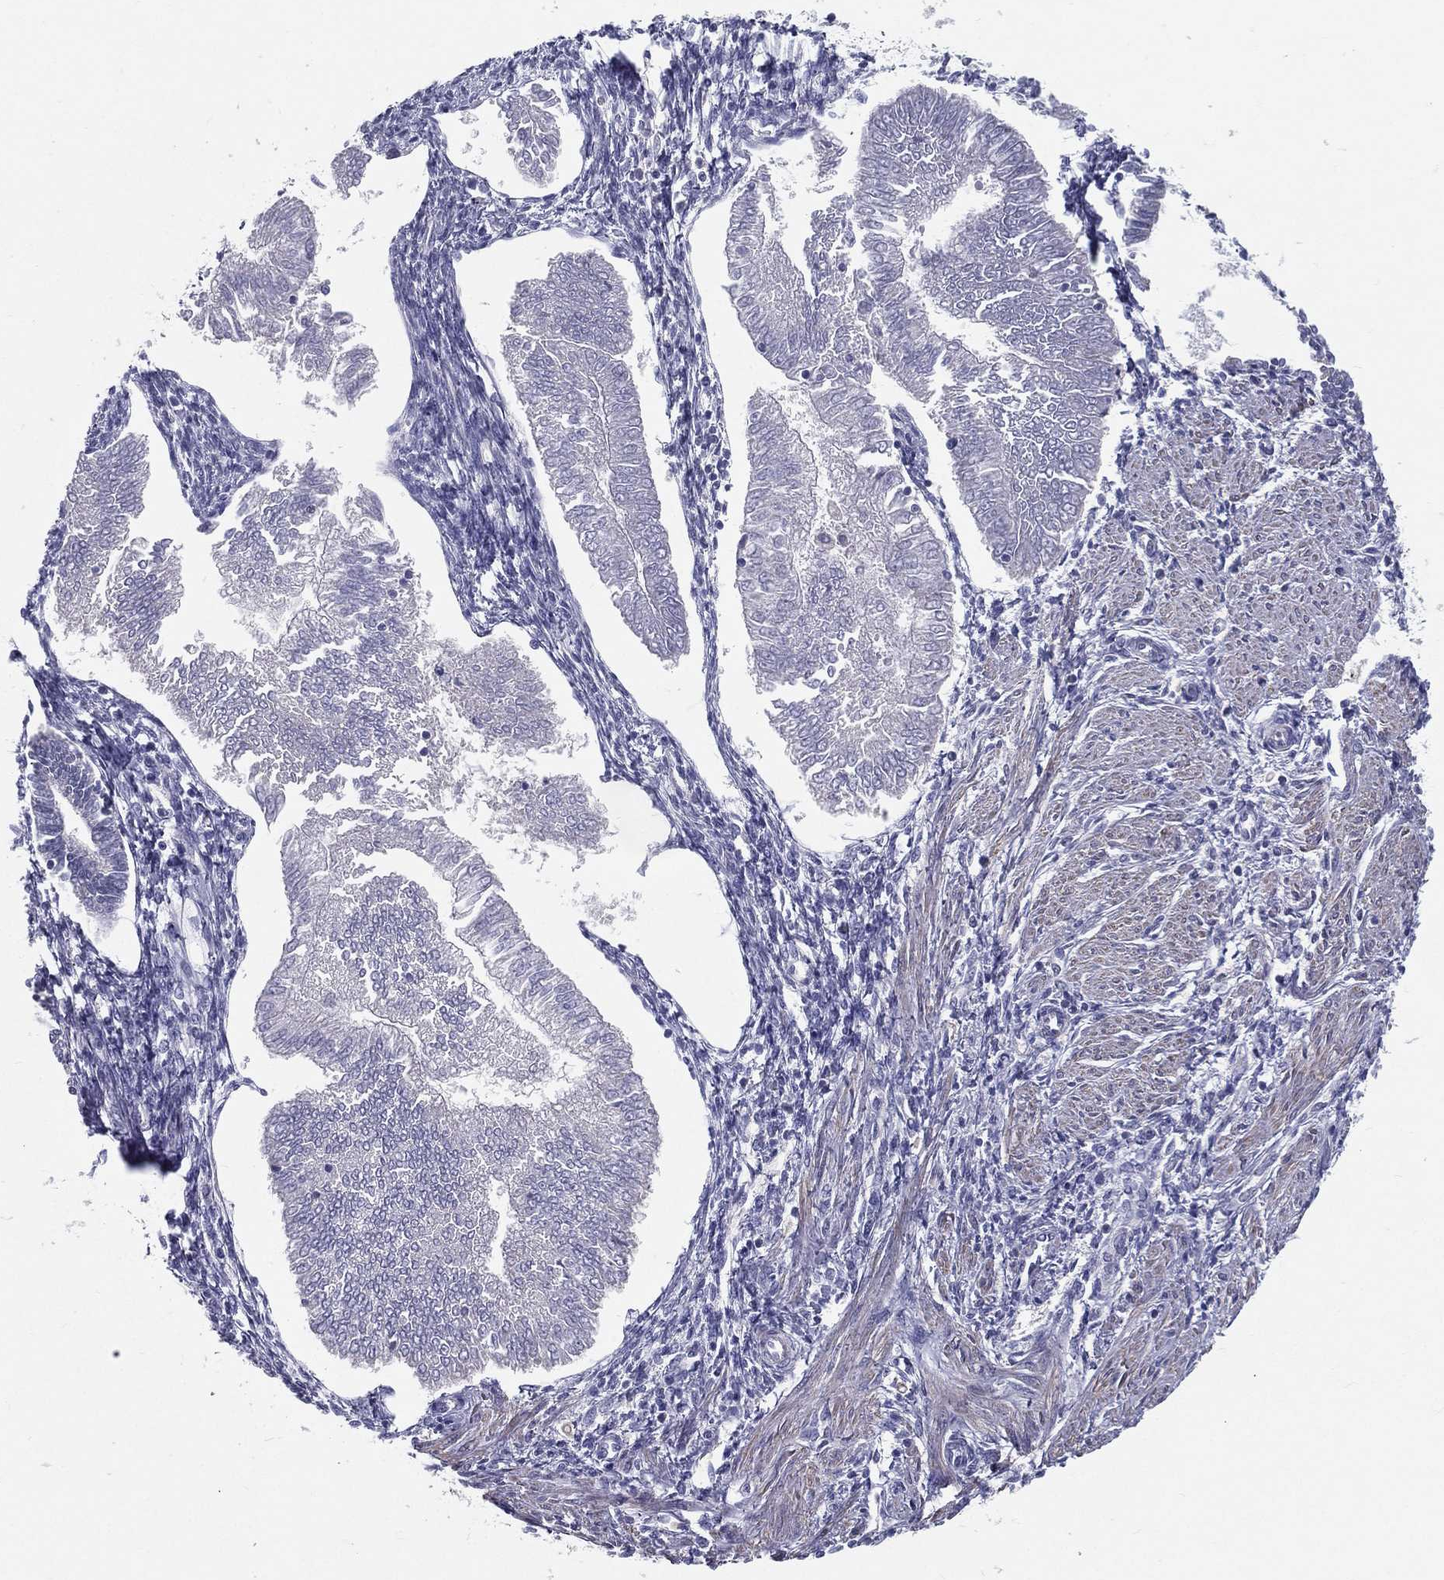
{"staining": {"intensity": "negative", "quantity": "none", "location": "none"}, "tissue": "endometrial cancer", "cell_type": "Tumor cells", "image_type": "cancer", "snomed": [{"axis": "morphology", "description": "Adenocarcinoma, NOS"}, {"axis": "topography", "description": "Endometrium"}], "caption": "Immunohistochemistry photomicrograph of human endometrial adenocarcinoma stained for a protein (brown), which displays no expression in tumor cells.", "gene": "PCSK1", "patient": {"sex": "female", "age": 53}}